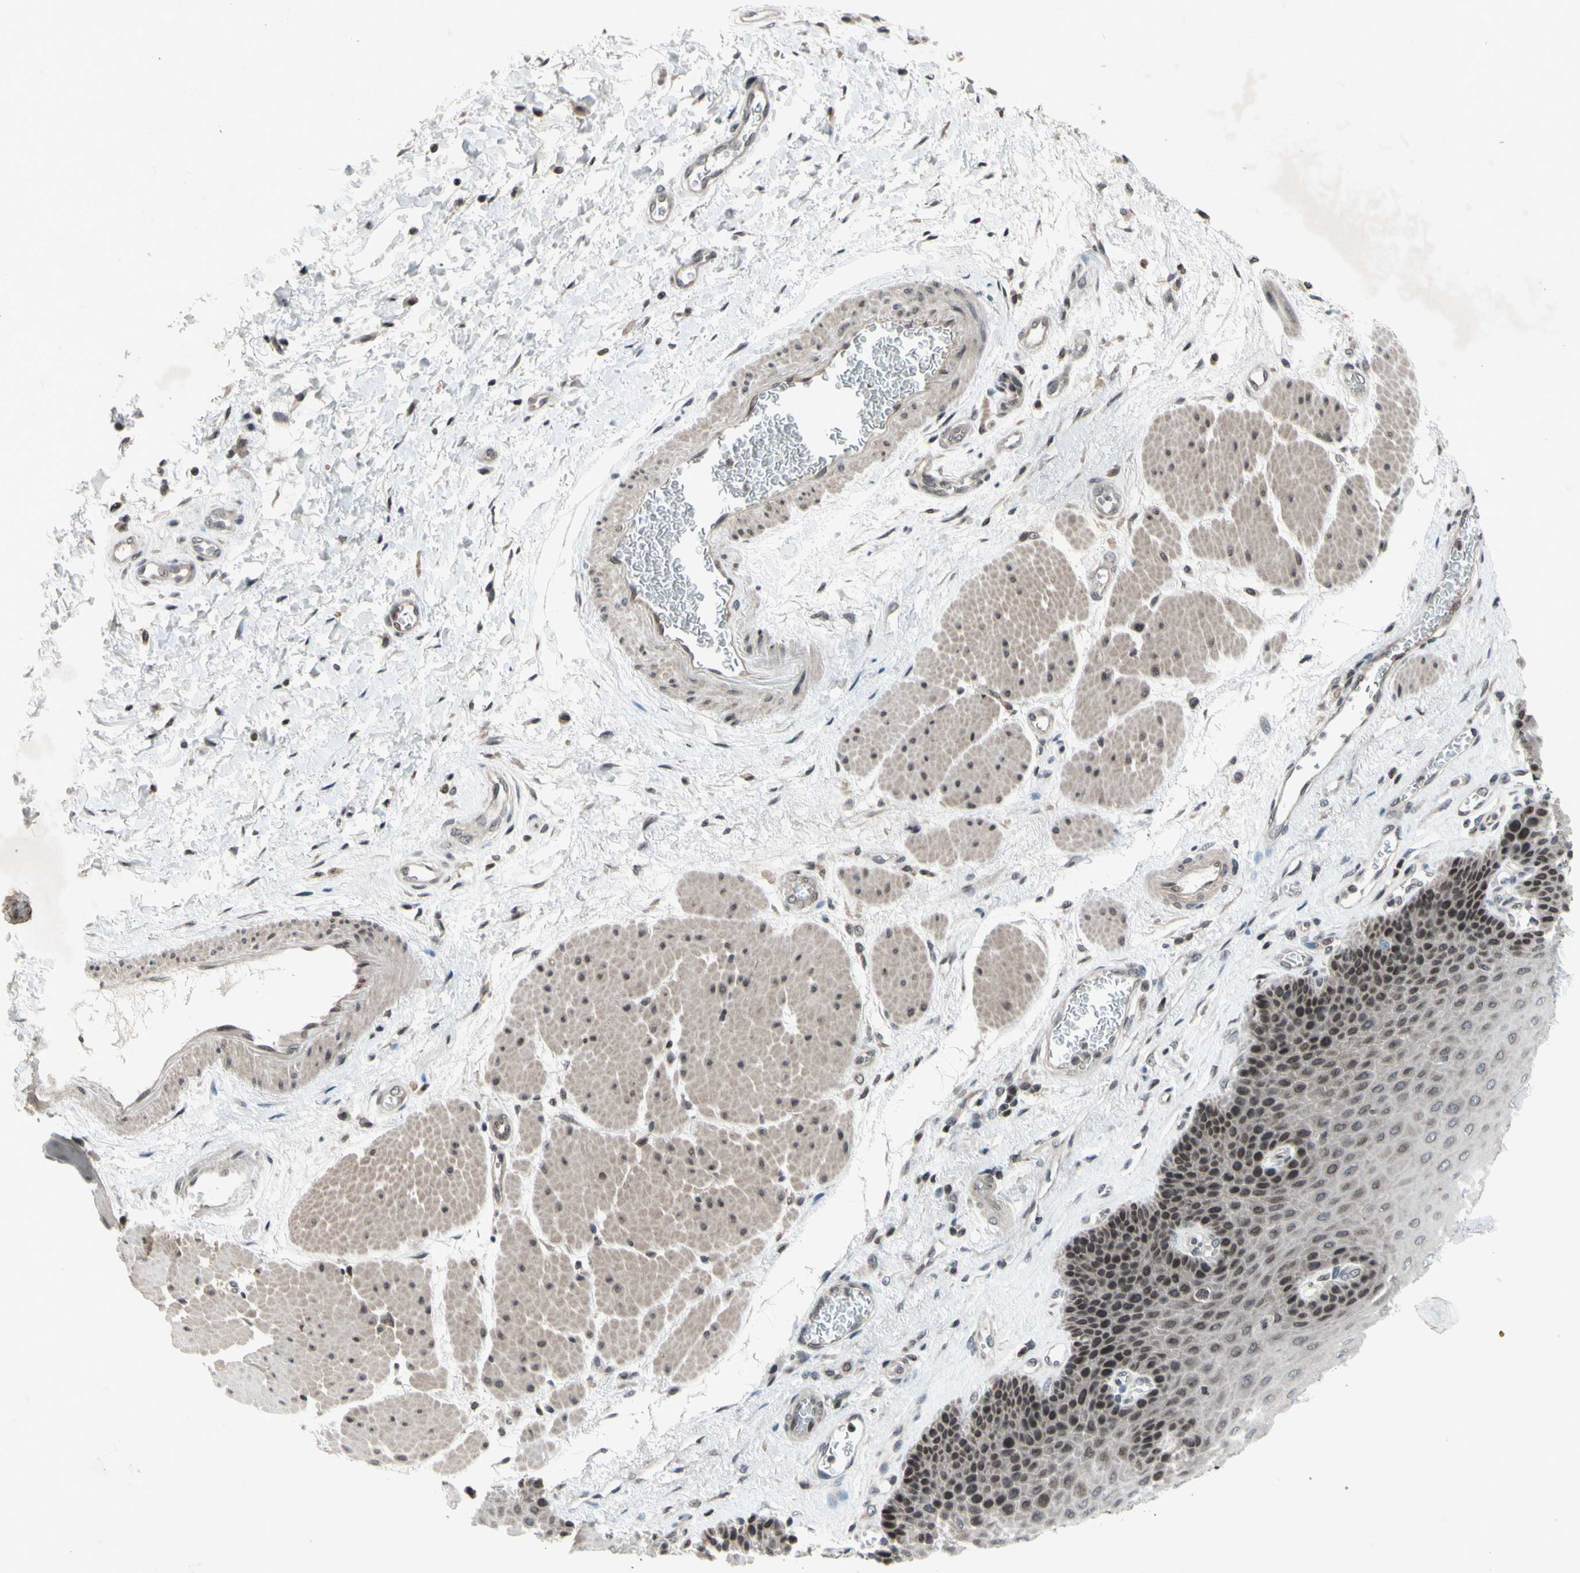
{"staining": {"intensity": "moderate", "quantity": "<25%", "location": "cytoplasmic/membranous,nuclear"}, "tissue": "esophagus", "cell_type": "Squamous epithelial cells", "image_type": "normal", "snomed": [{"axis": "morphology", "description": "Normal tissue, NOS"}, {"axis": "topography", "description": "Esophagus"}], "caption": "Immunohistochemical staining of unremarkable human esophagus displays <25% levels of moderate cytoplasmic/membranous,nuclear protein staining in about <25% of squamous epithelial cells.", "gene": "XPO1", "patient": {"sex": "female", "age": 72}}